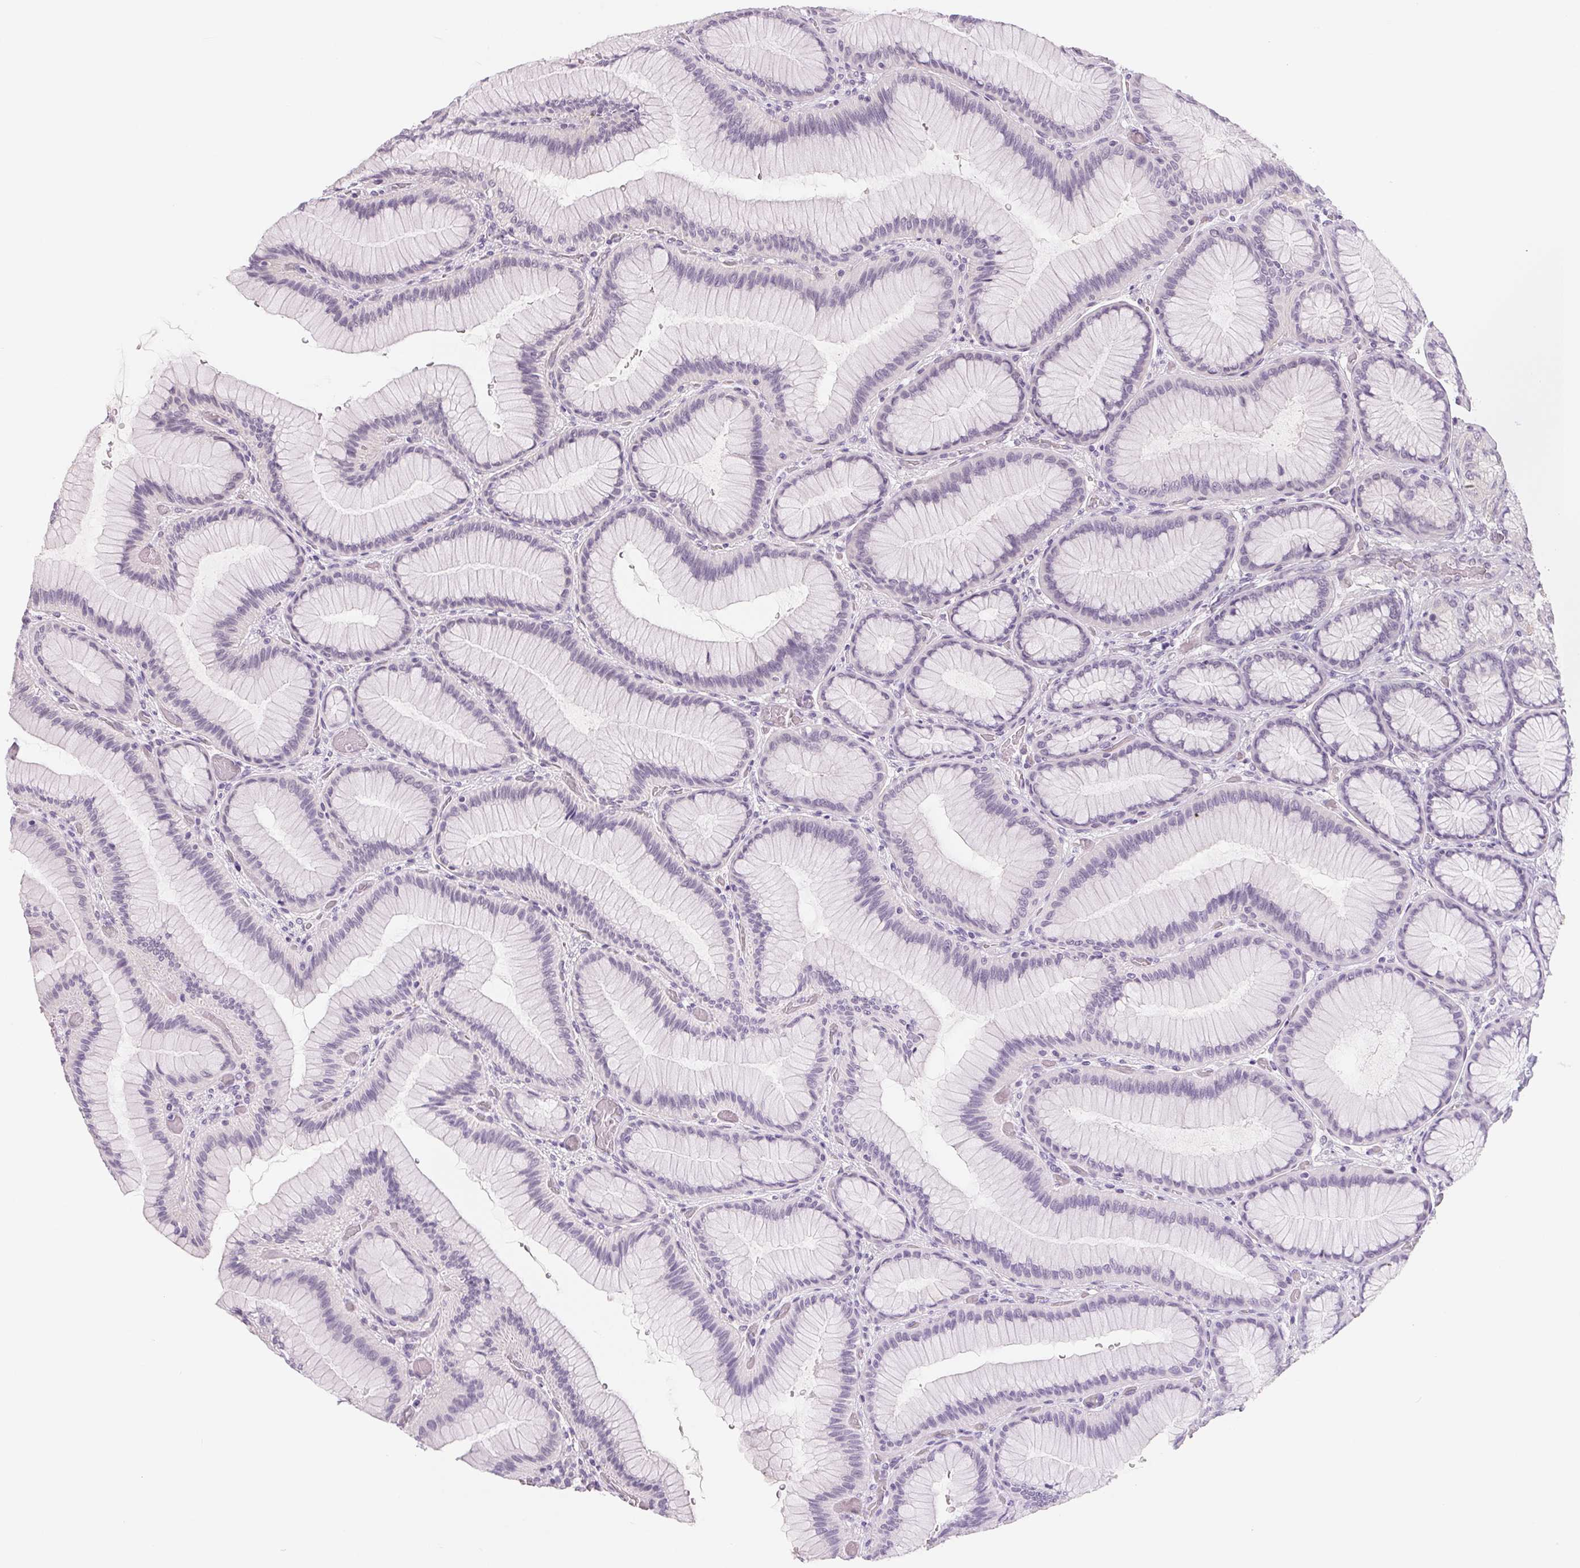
{"staining": {"intensity": "weak", "quantity": "<25%", "location": "cytoplasmic/membranous,nuclear"}, "tissue": "stomach", "cell_type": "Glandular cells", "image_type": "normal", "snomed": [{"axis": "morphology", "description": "Normal tissue, NOS"}, {"axis": "morphology", "description": "Adenocarcinoma, NOS"}, {"axis": "morphology", "description": "Adenocarcinoma, High grade"}, {"axis": "topography", "description": "Stomach, upper"}, {"axis": "topography", "description": "Stomach"}], "caption": "The immunohistochemistry (IHC) photomicrograph has no significant expression in glandular cells of stomach.", "gene": "CFC1B", "patient": {"sex": "female", "age": 65}}